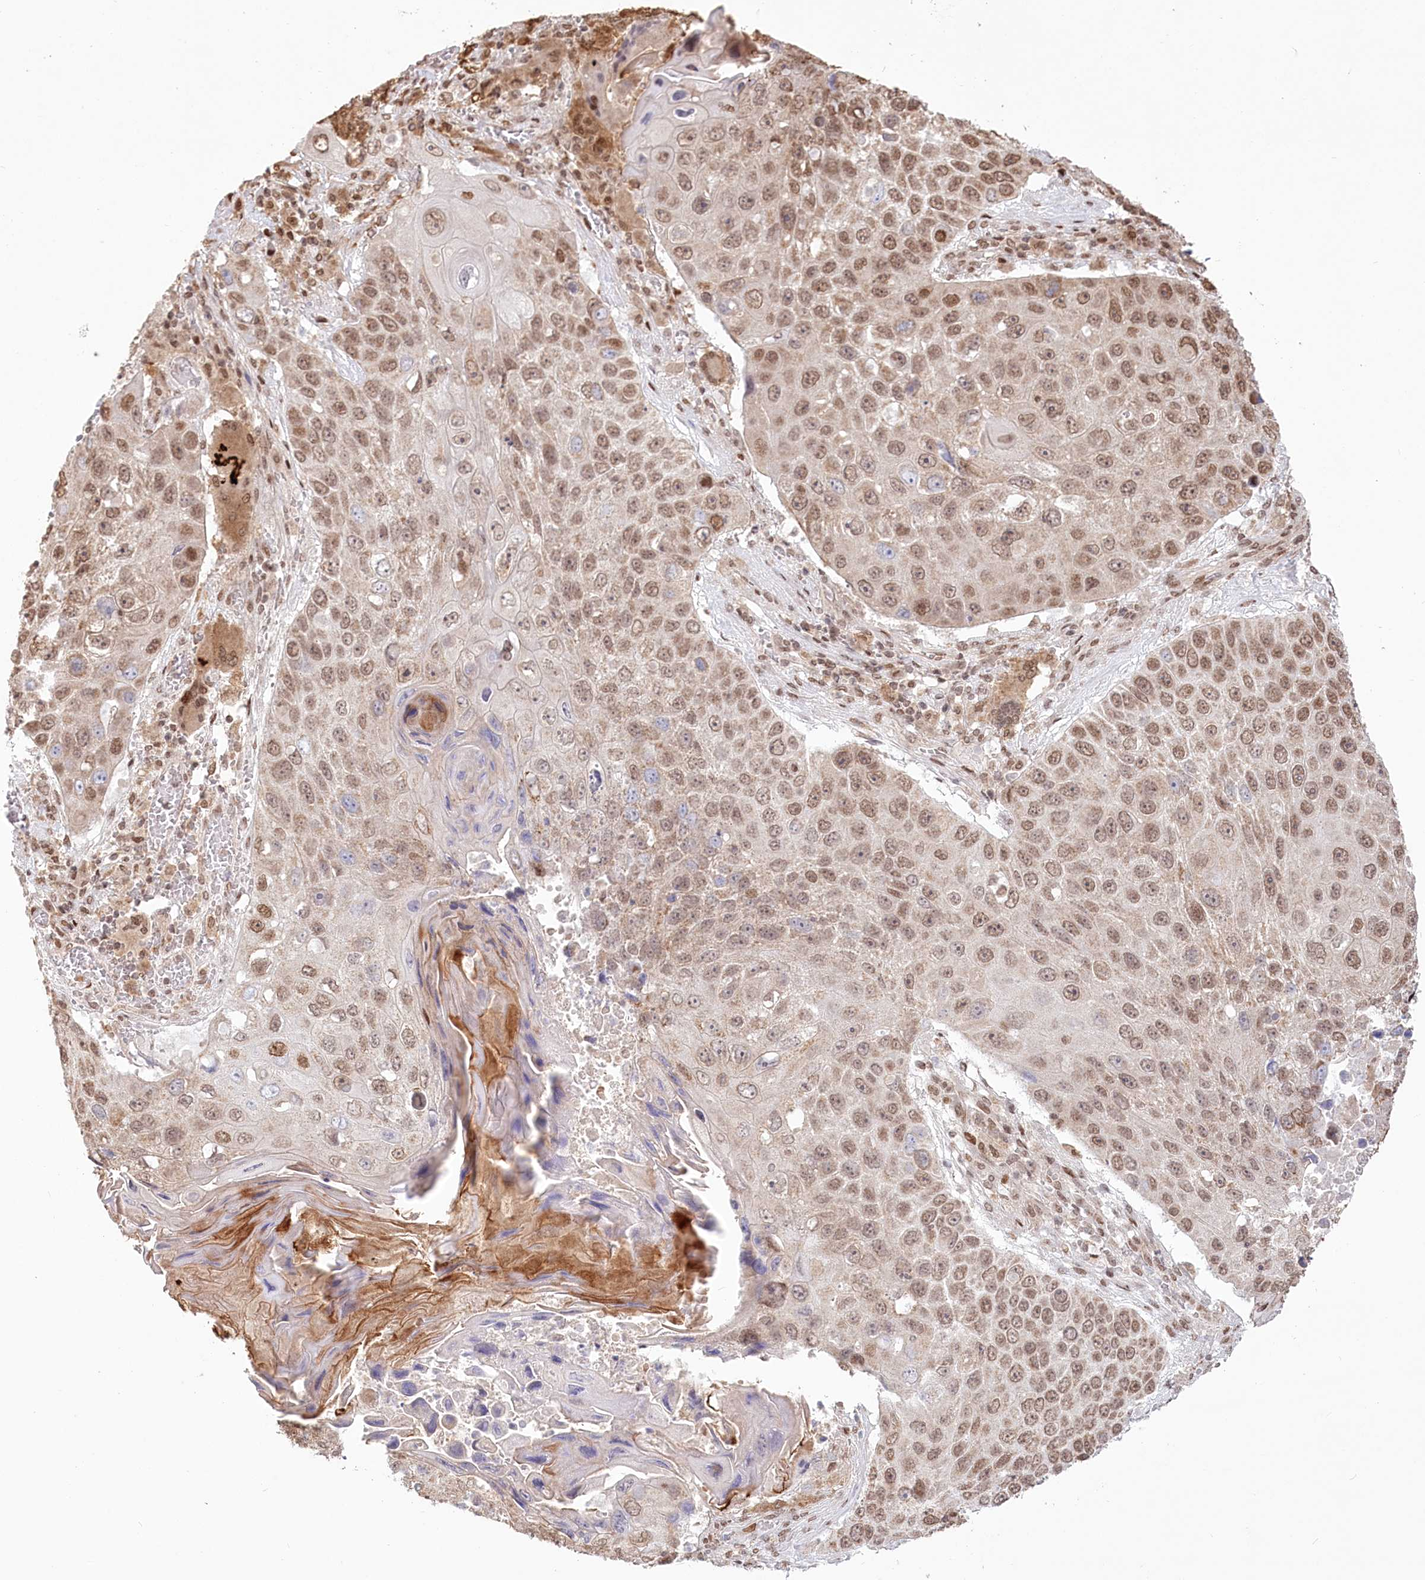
{"staining": {"intensity": "moderate", "quantity": ">75%", "location": "nuclear"}, "tissue": "lung cancer", "cell_type": "Tumor cells", "image_type": "cancer", "snomed": [{"axis": "morphology", "description": "Squamous cell carcinoma, NOS"}, {"axis": "topography", "description": "Lung"}], "caption": "Lung cancer tissue shows moderate nuclear positivity in about >75% of tumor cells (IHC, brightfield microscopy, high magnification).", "gene": "PYURF", "patient": {"sex": "male", "age": 61}}